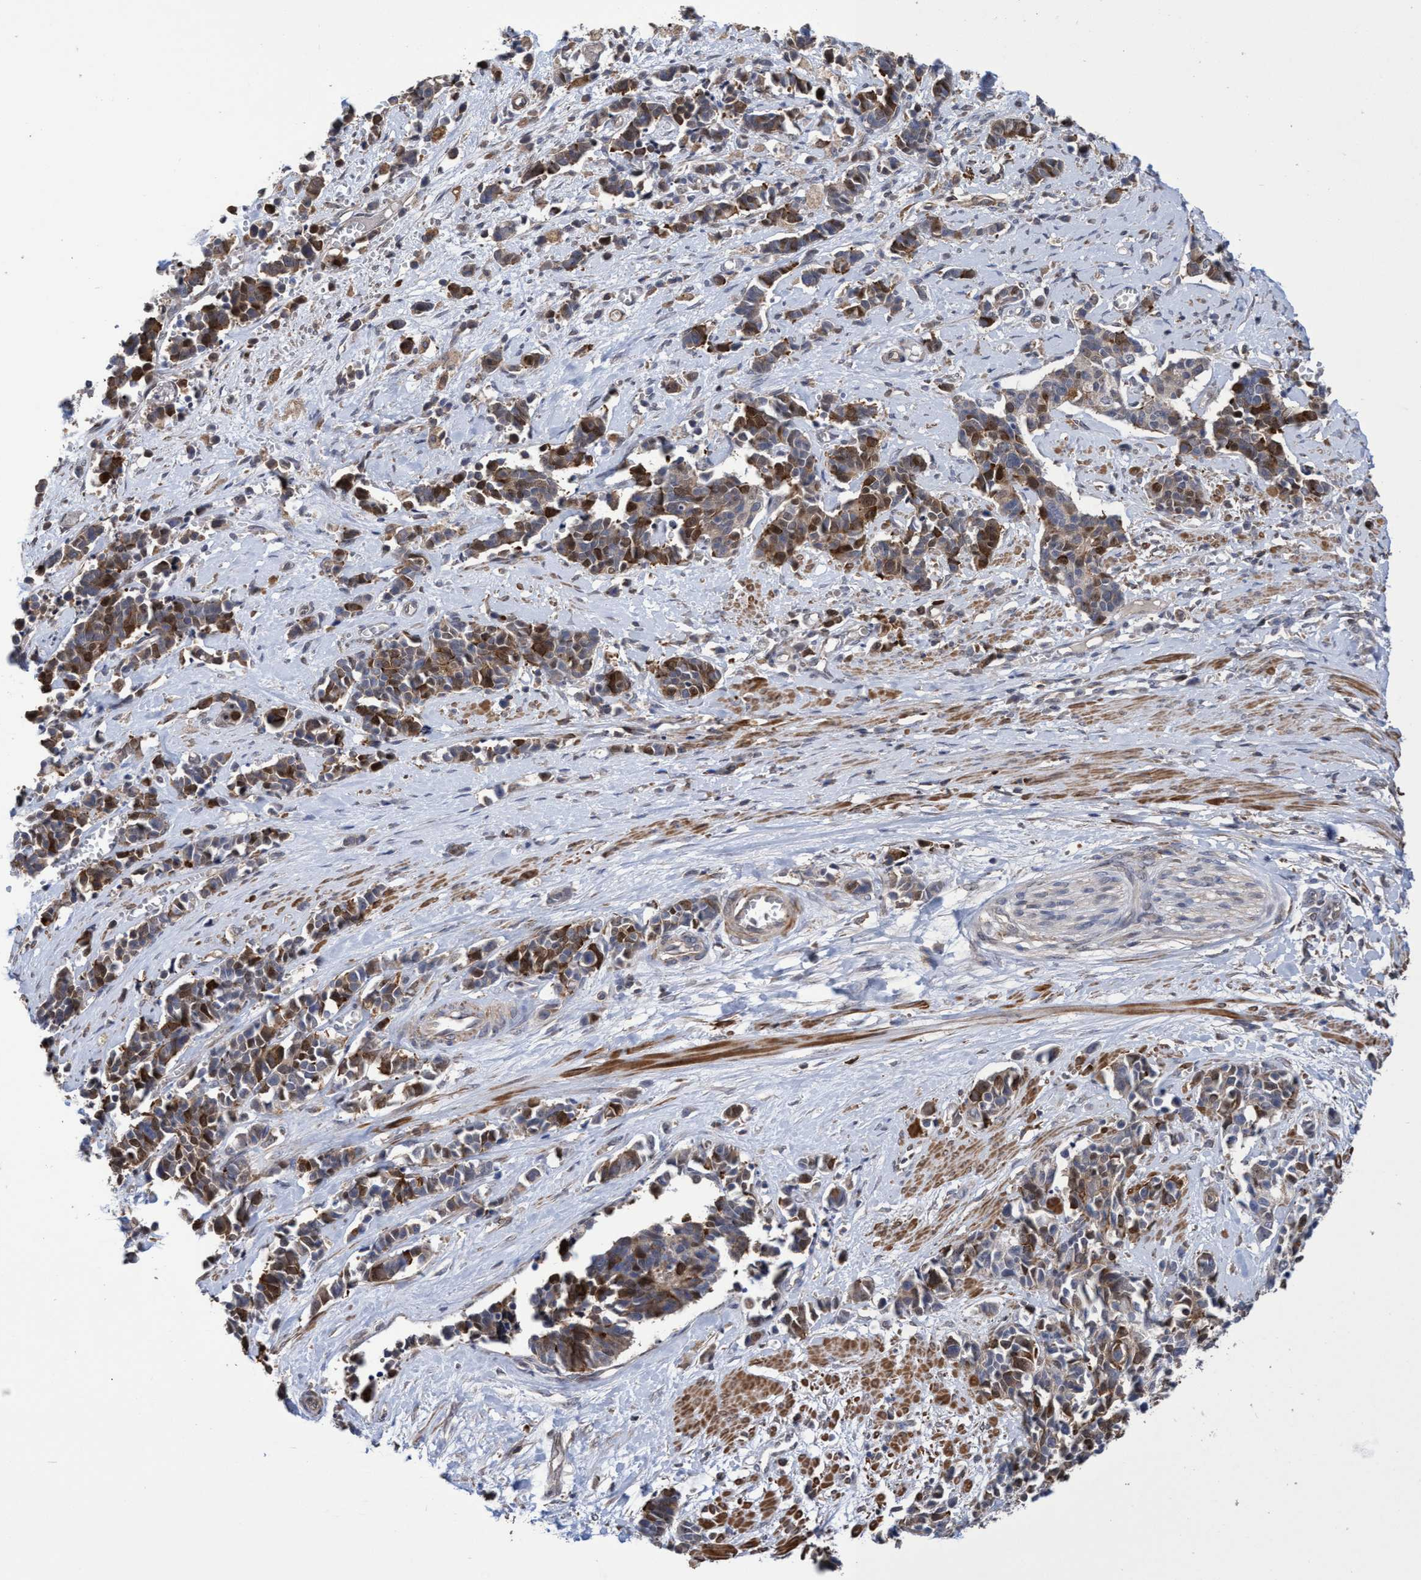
{"staining": {"intensity": "moderate", "quantity": "25%-75%", "location": "cytoplasmic/membranous,nuclear"}, "tissue": "cervical cancer", "cell_type": "Tumor cells", "image_type": "cancer", "snomed": [{"axis": "morphology", "description": "Squamous cell carcinoma, NOS"}, {"axis": "topography", "description": "Cervix"}], "caption": "Moderate cytoplasmic/membranous and nuclear expression for a protein is identified in approximately 25%-75% of tumor cells of cervical cancer (squamous cell carcinoma) using immunohistochemistry.", "gene": "SLBP", "patient": {"sex": "female", "age": 35}}